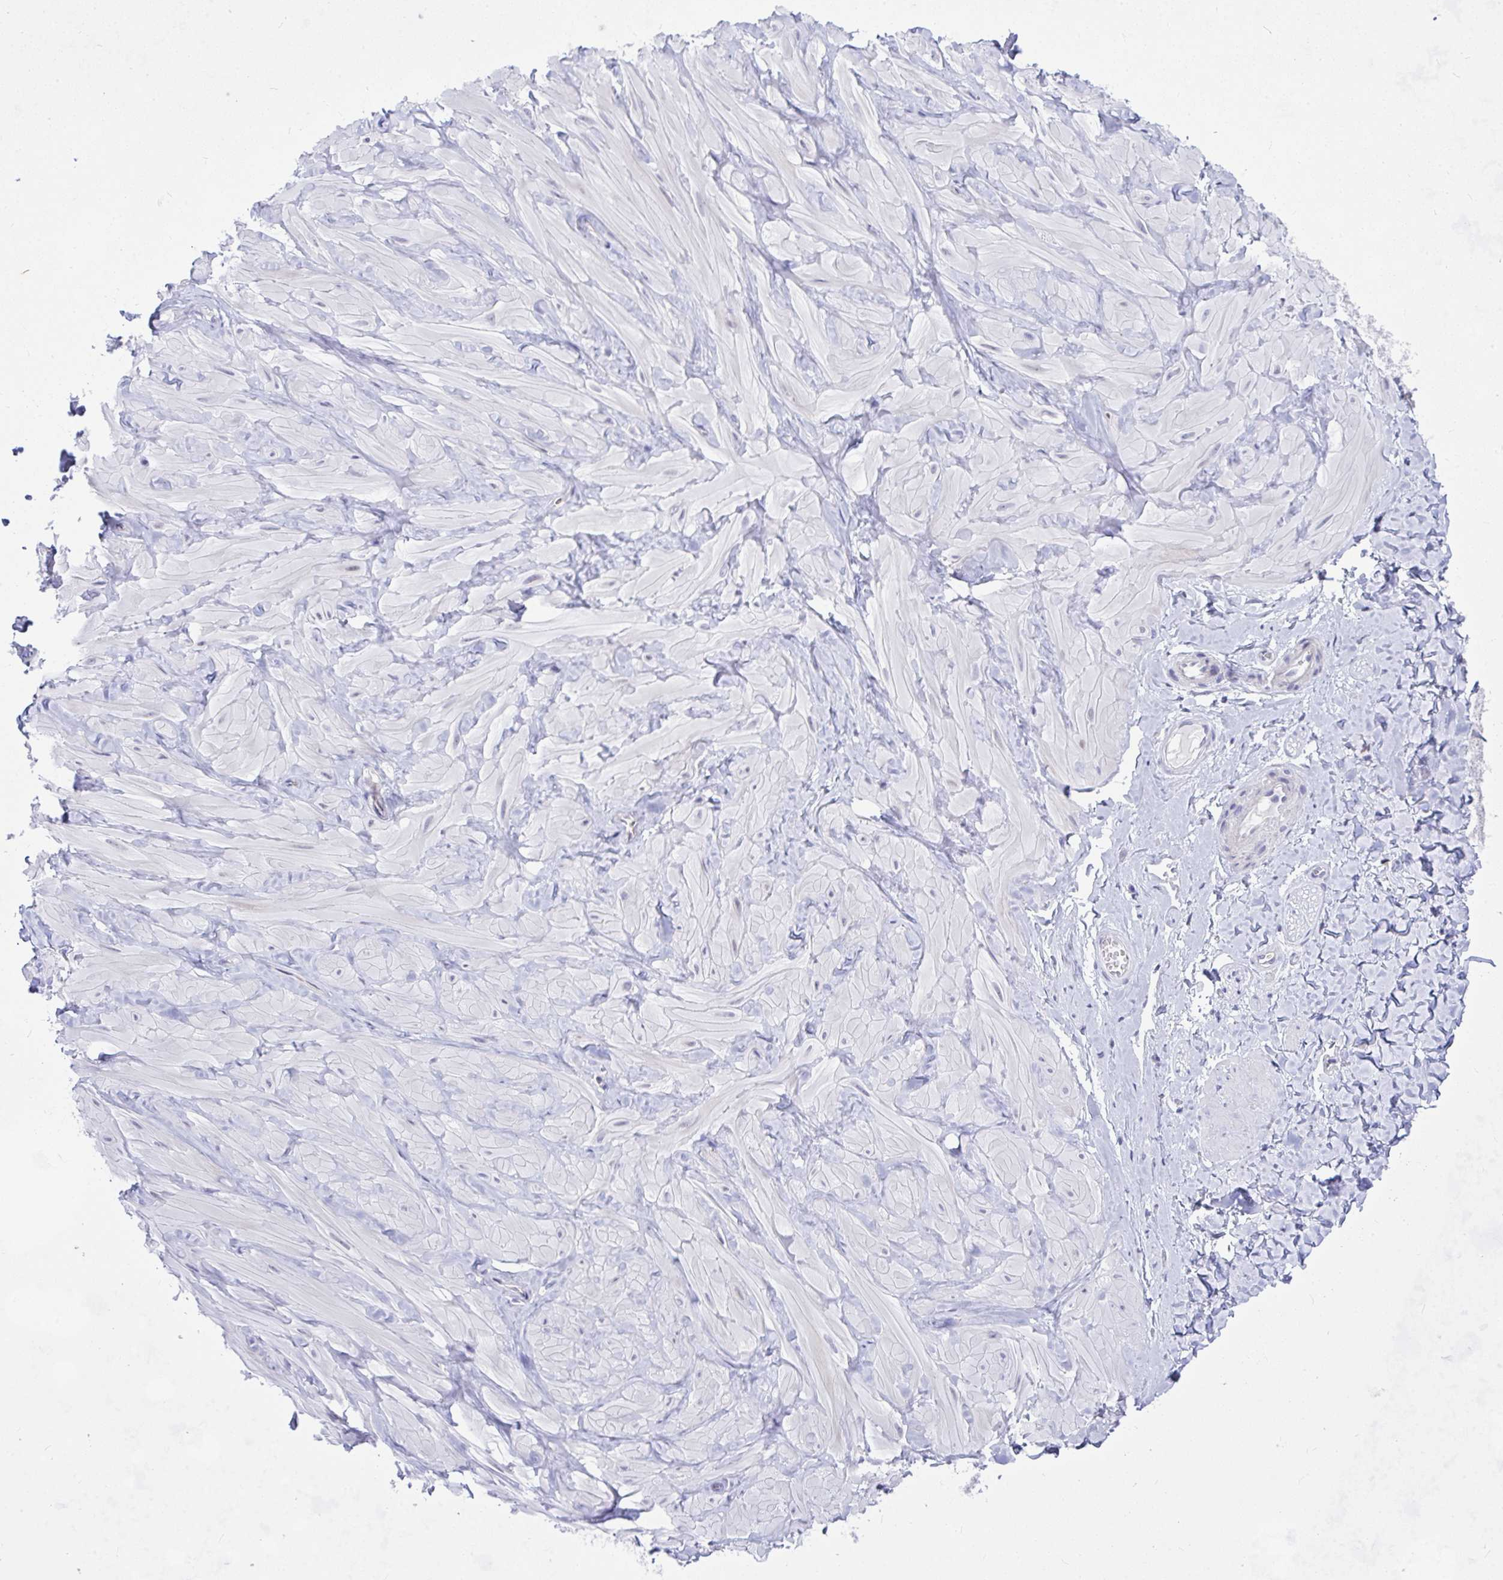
{"staining": {"intensity": "negative", "quantity": "none", "location": "none"}, "tissue": "adipose tissue", "cell_type": "Adipocytes", "image_type": "normal", "snomed": [{"axis": "morphology", "description": "Normal tissue, NOS"}, {"axis": "topography", "description": "Soft tissue"}, {"axis": "topography", "description": "Adipose tissue"}, {"axis": "topography", "description": "Vascular tissue"}, {"axis": "topography", "description": "Peripheral nerve tissue"}], "caption": "IHC micrograph of normal adipose tissue stained for a protein (brown), which exhibits no staining in adipocytes.", "gene": "NFXL1", "patient": {"sex": "male", "age": 29}}